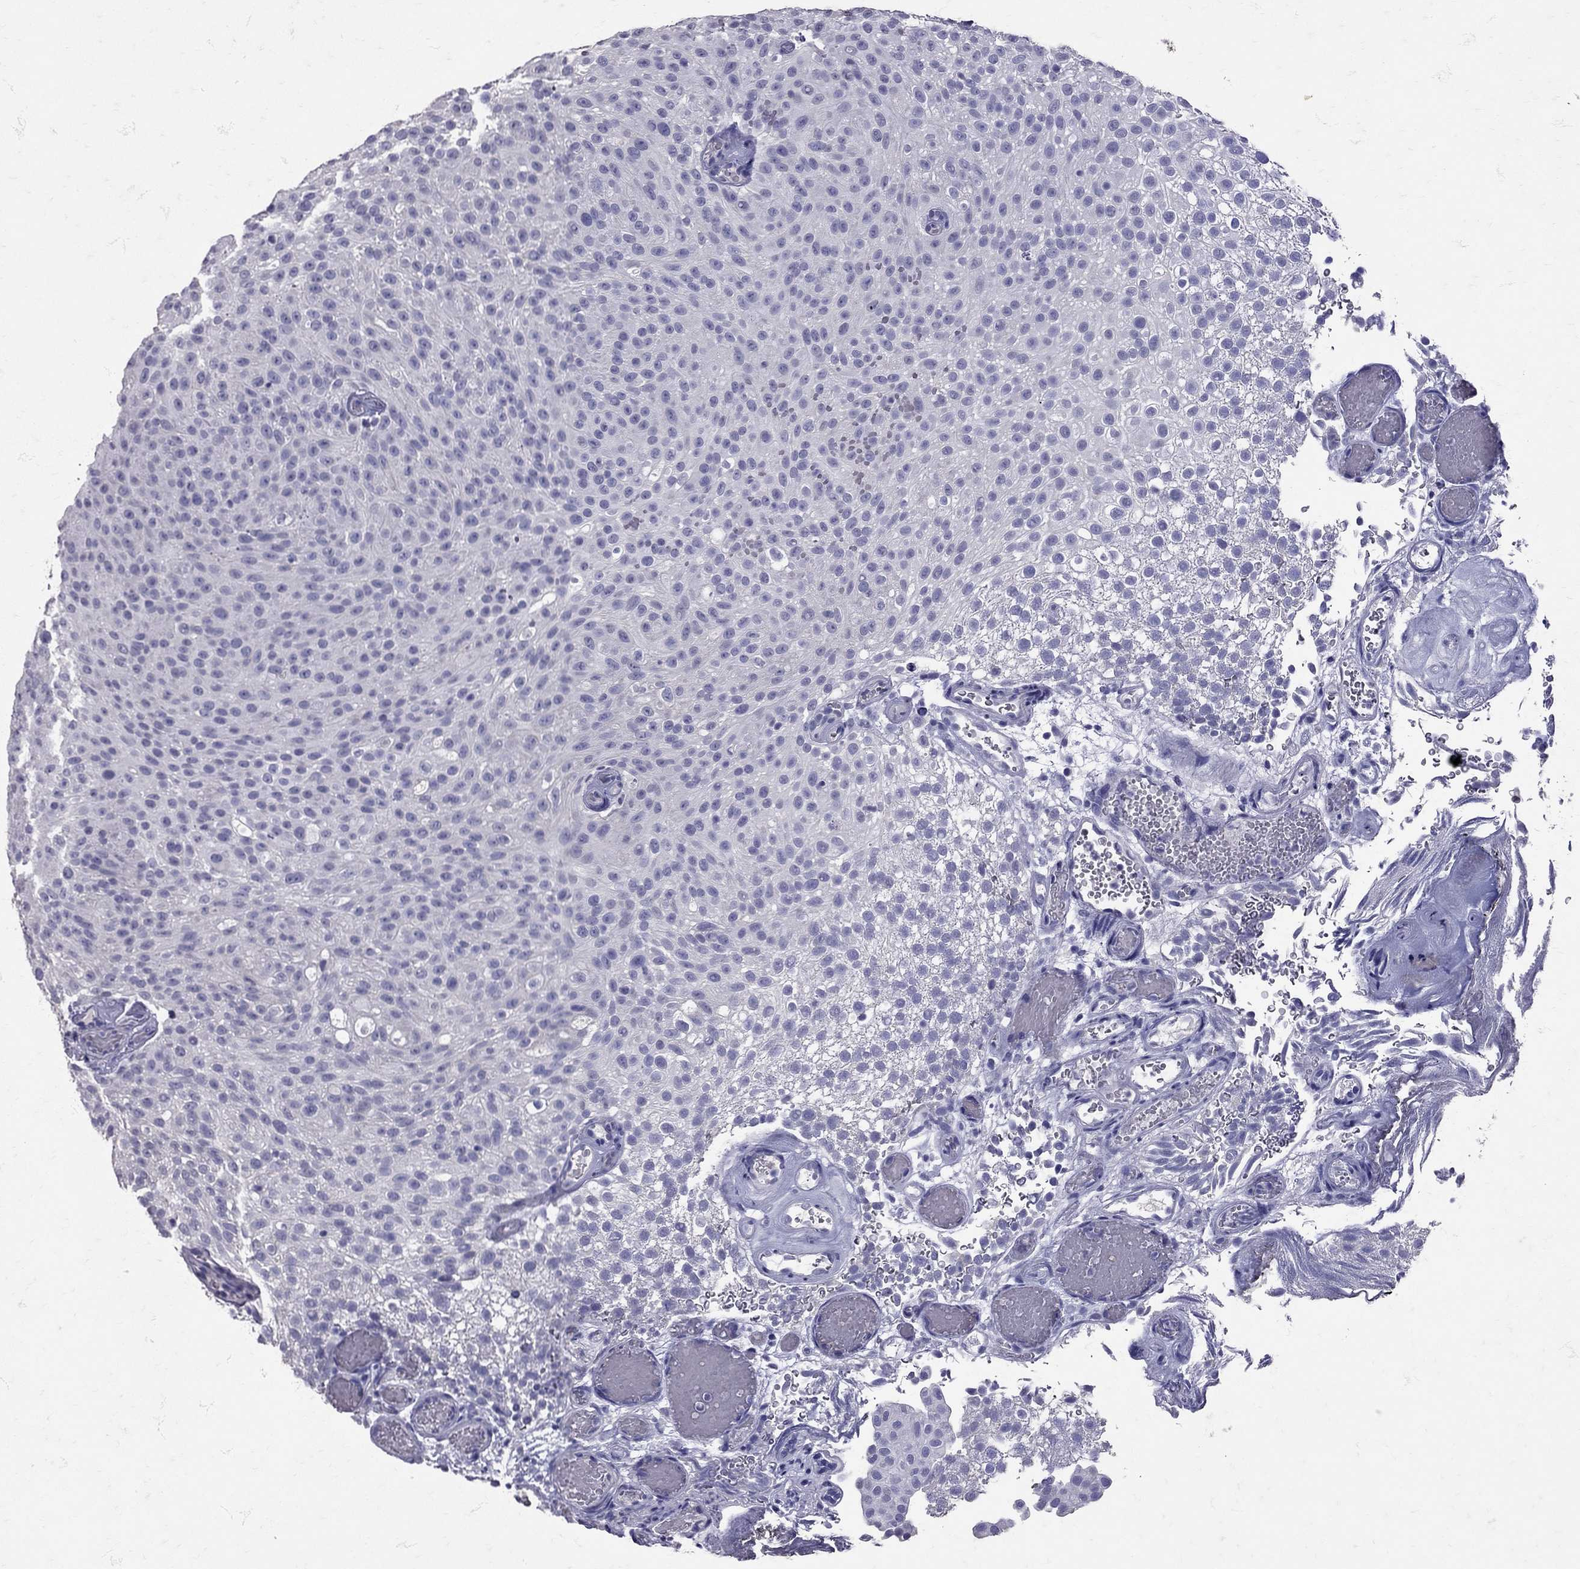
{"staining": {"intensity": "negative", "quantity": "none", "location": "none"}, "tissue": "urothelial cancer", "cell_type": "Tumor cells", "image_type": "cancer", "snomed": [{"axis": "morphology", "description": "Urothelial carcinoma, Low grade"}, {"axis": "topography", "description": "Urinary bladder"}], "caption": "Urothelial carcinoma (low-grade) was stained to show a protein in brown. There is no significant expression in tumor cells.", "gene": "SST", "patient": {"sex": "male", "age": 78}}